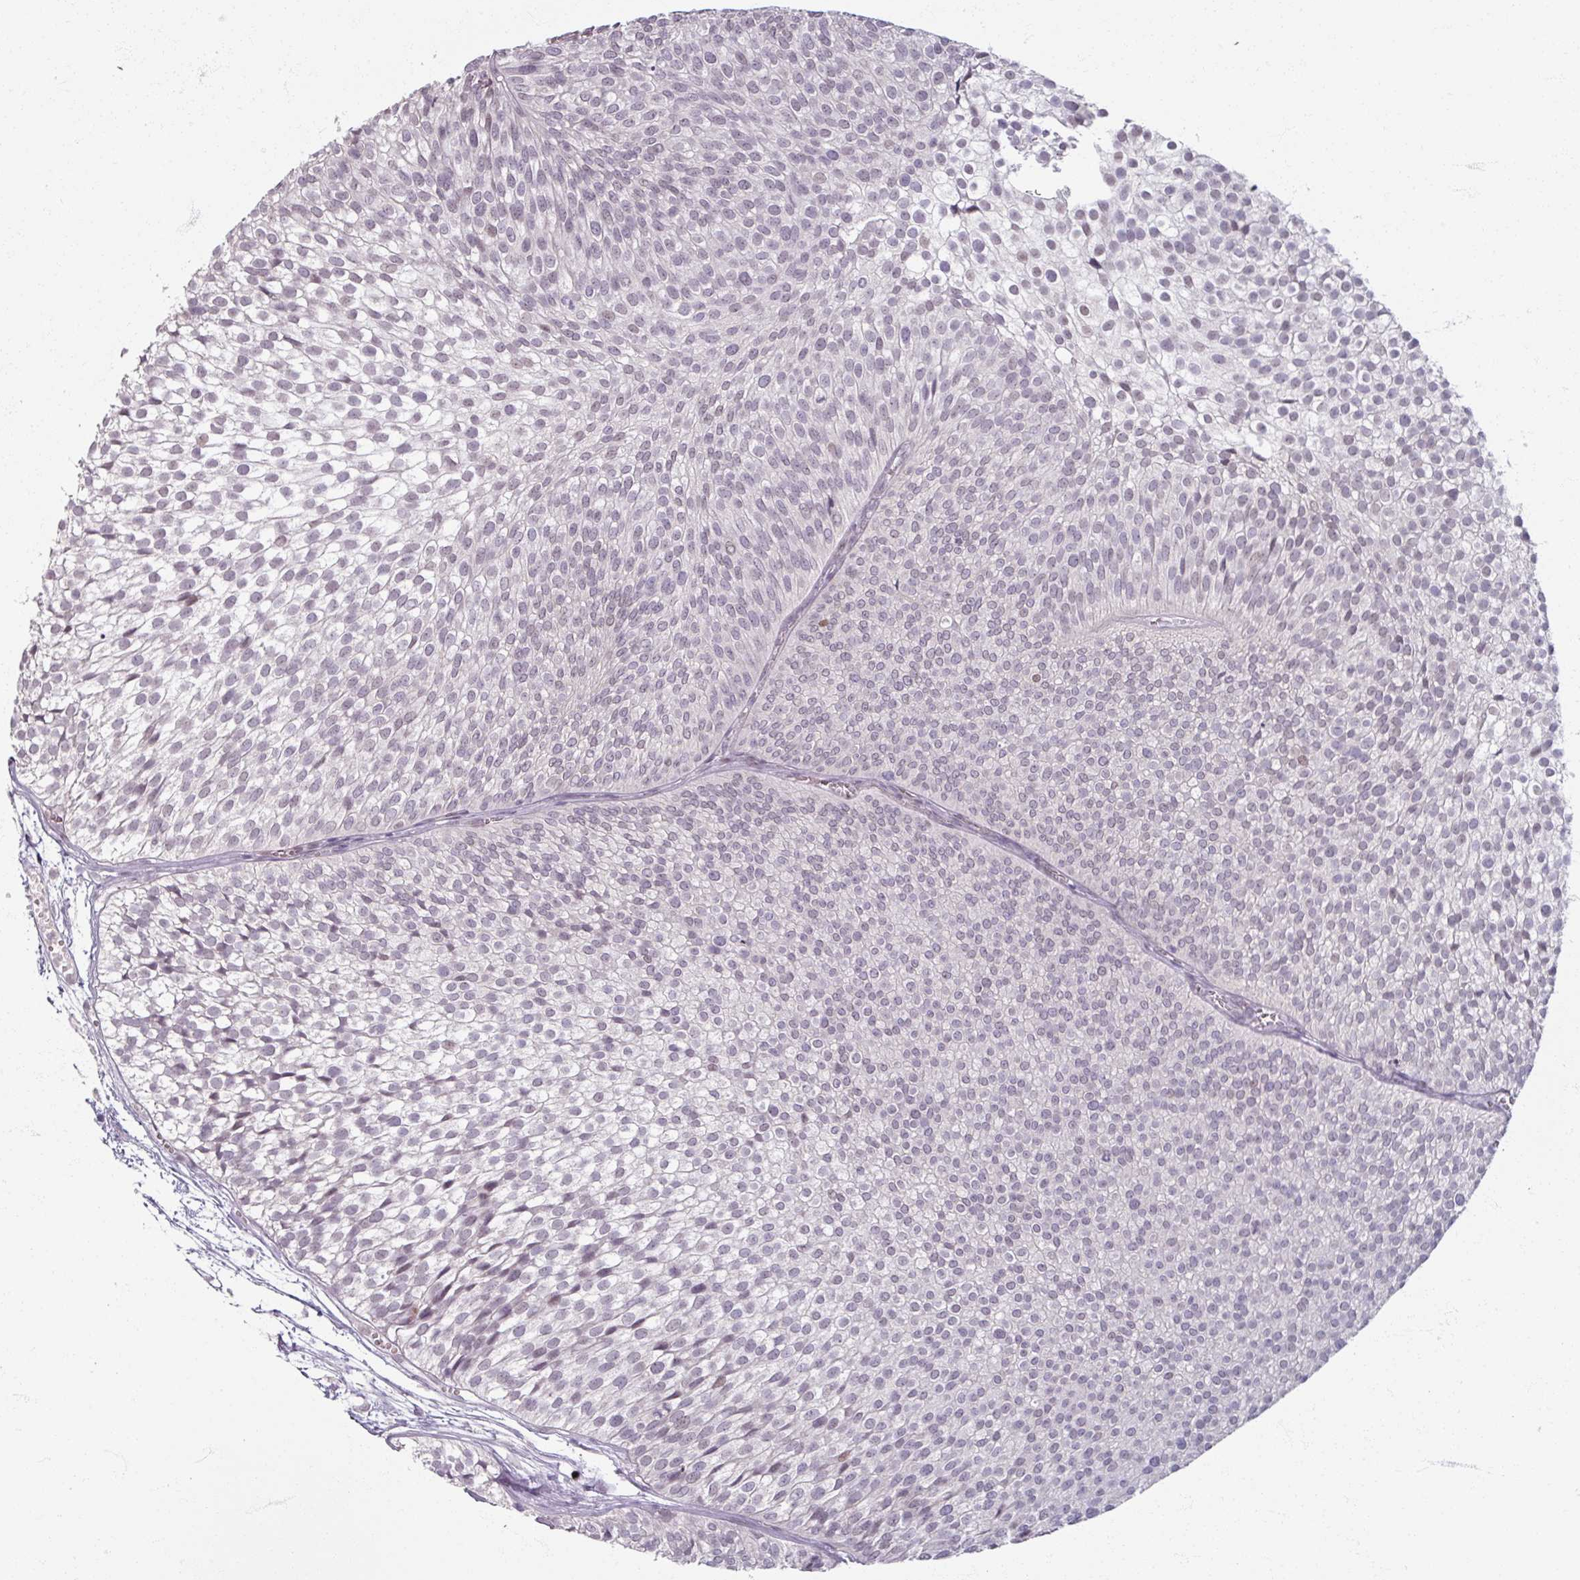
{"staining": {"intensity": "negative", "quantity": "none", "location": "none"}, "tissue": "urothelial cancer", "cell_type": "Tumor cells", "image_type": "cancer", "snomed": [{"axis": "morphology", "description": "Urothelial carcinoma, Low grade"}, {"axis": "topography", "description": "Urinary bladder"}], "caption": "This is a micrograph of immunohistochemistry (IHC) staining of urothelial cancer, which shows no staining in tumor cells.", "gene": "SOX11", "patient": {"sex": "male", "age": 91}}